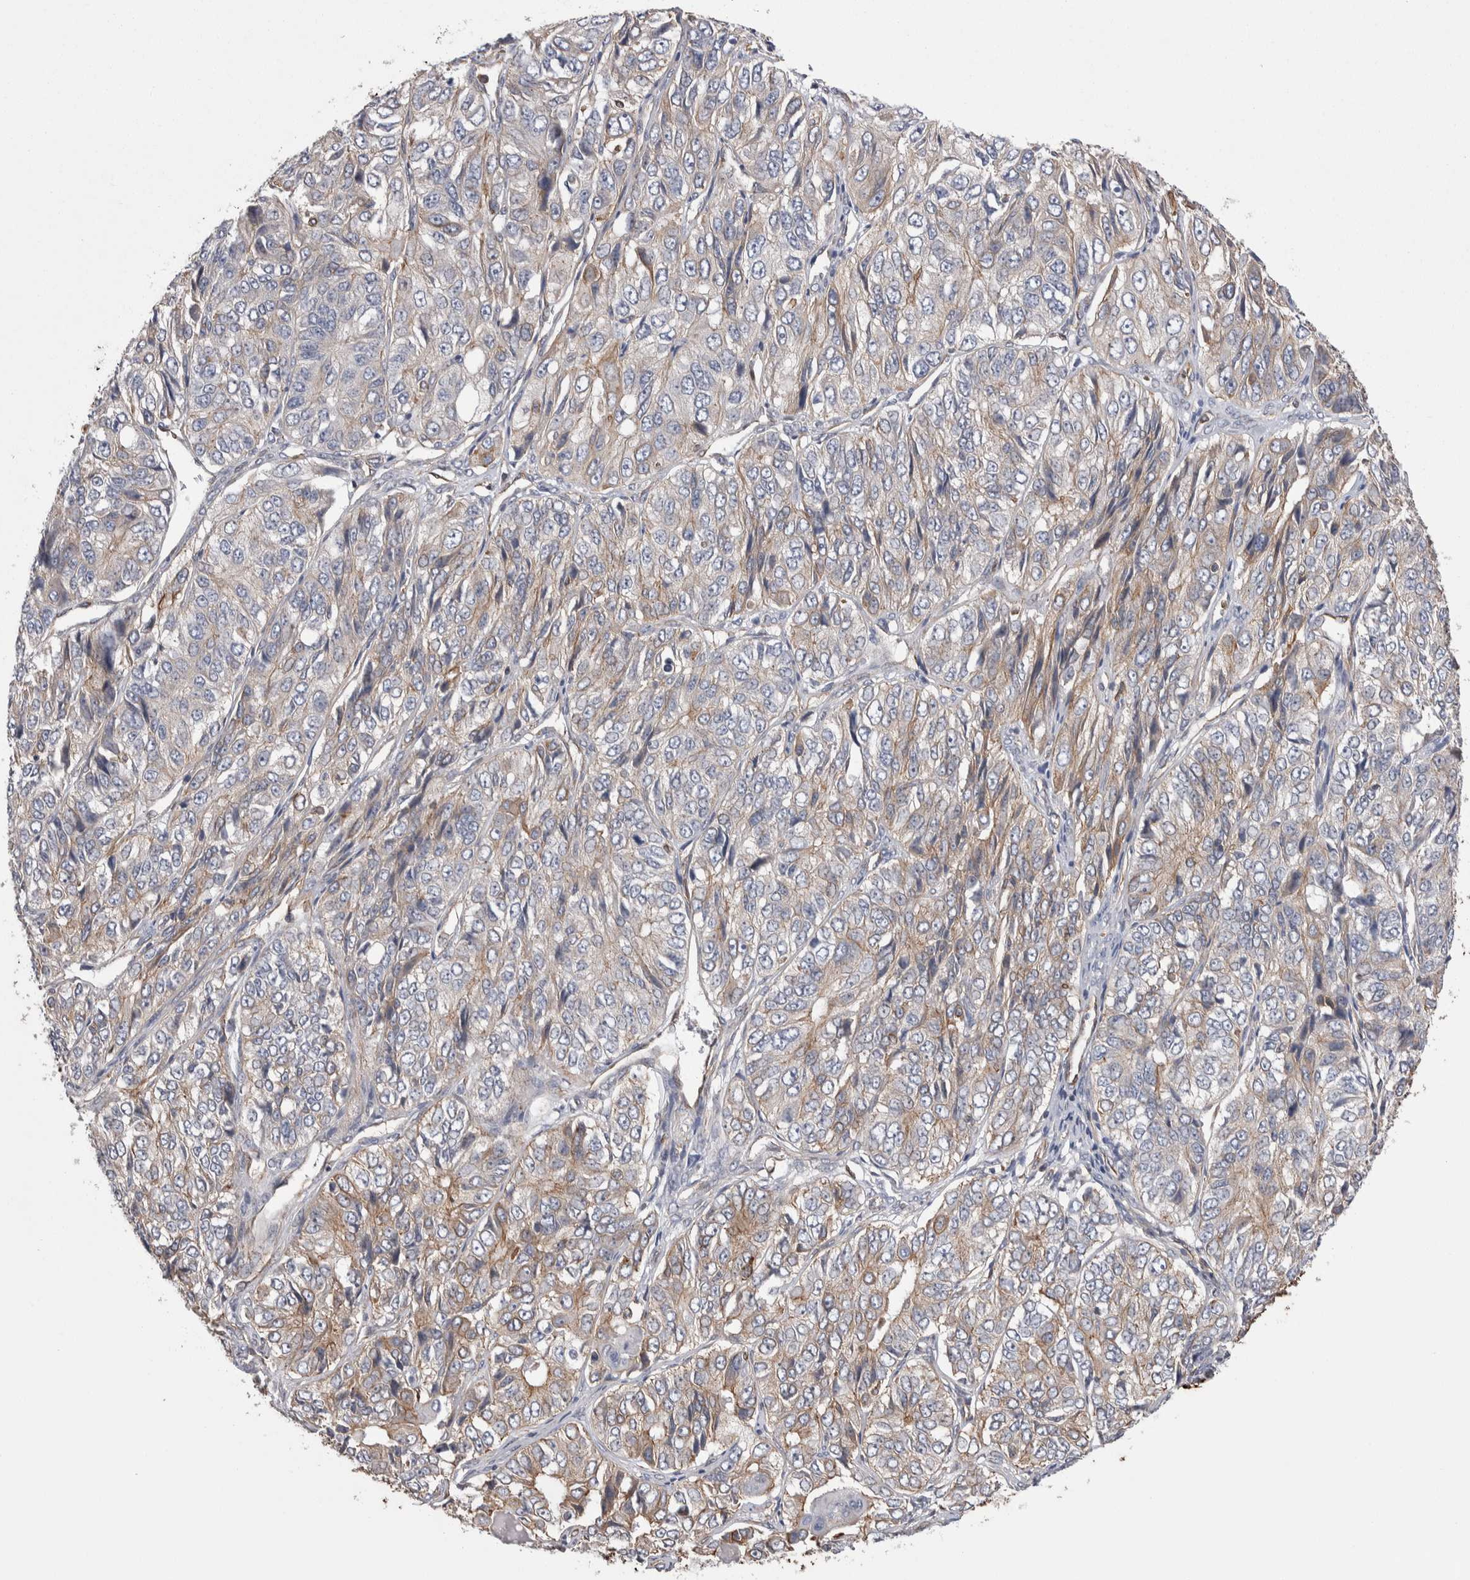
{"staining": {"intensity": "moderate", "quantity": "25%-75%", "location": "cytoplasmic/membranous"}, "tissue": "ovarian cancer", "cell_type": "Tumor cells", "image_type": "cancer", "snomed": [{"axis": "morphology", "description": "Carcinoma, endometroid"}, {"axis": "topography", "description": "Ovary"}], "caption": "Moderate cytoplasmic/membranous expression for a protein is present in approximately 25%-75% of tumor cells of ovarian cancer (endometroid carcinoma) using immunohistochemistry (IHC).", "gene": "KIF12", "patient": {"sex": "female", "age": 51}}